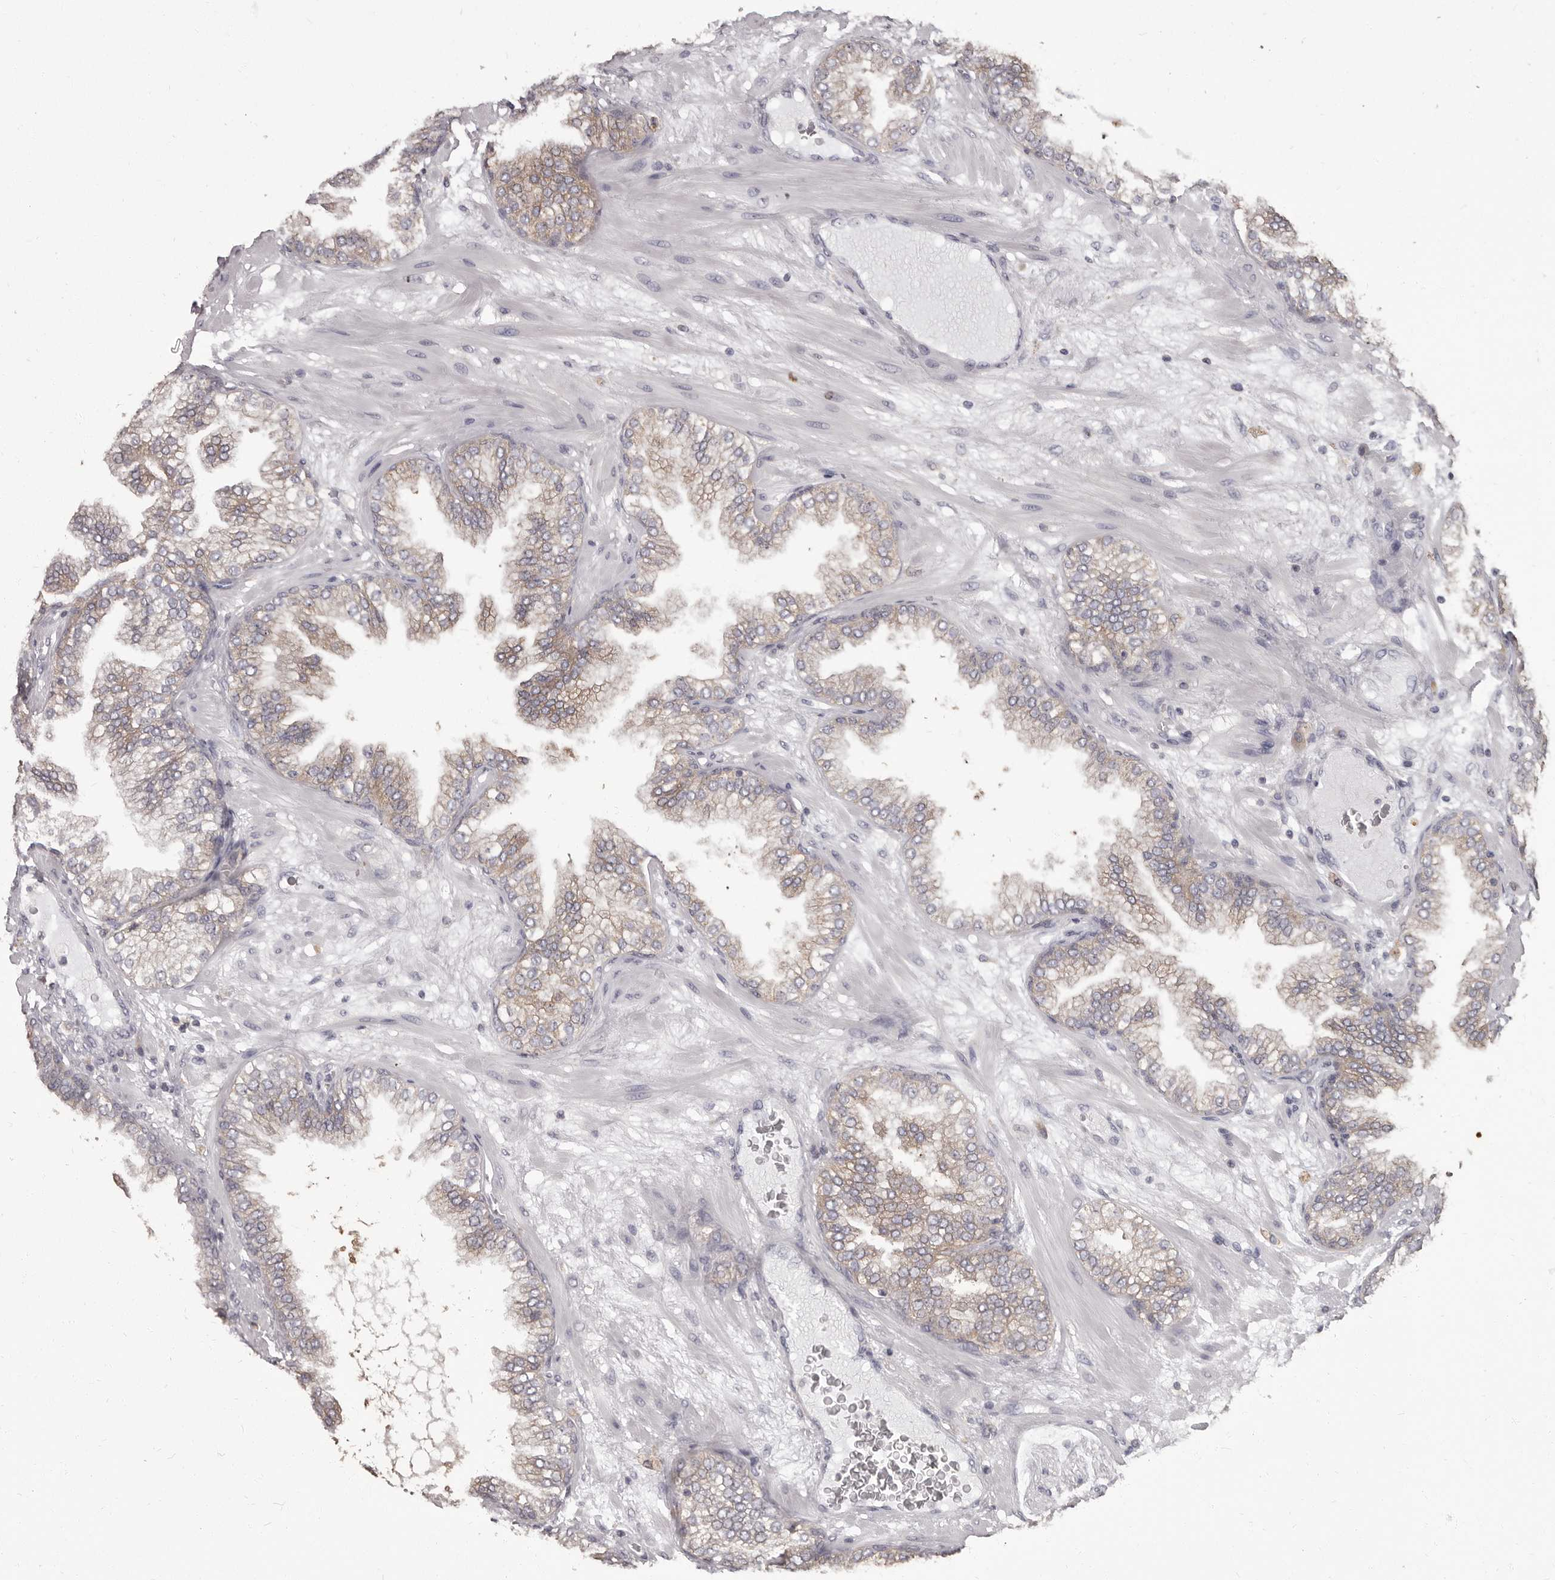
{"staining": {"intensity": "weak", "quantity": "25%-75%", "location": "cytoplasmic/membranous"}, "tissue": "prostate cancer", "cell_type": "Tumor cells", "image_type": "cancer", "snomed": [{"axis": "morphology", "description": "Adenocarcinoma, High grade"}, {"axis": "topography", "description": "Prostate"}], "caption": "Prostate adenocarcinoma (high-grade) tissue displays weak cytoplasmic/membranous expression in about 25%-75% of tumor cells, visualized by immunohistochemistry.", "gene": "APEH", "patient": {"sex": "male", "age": 58}}